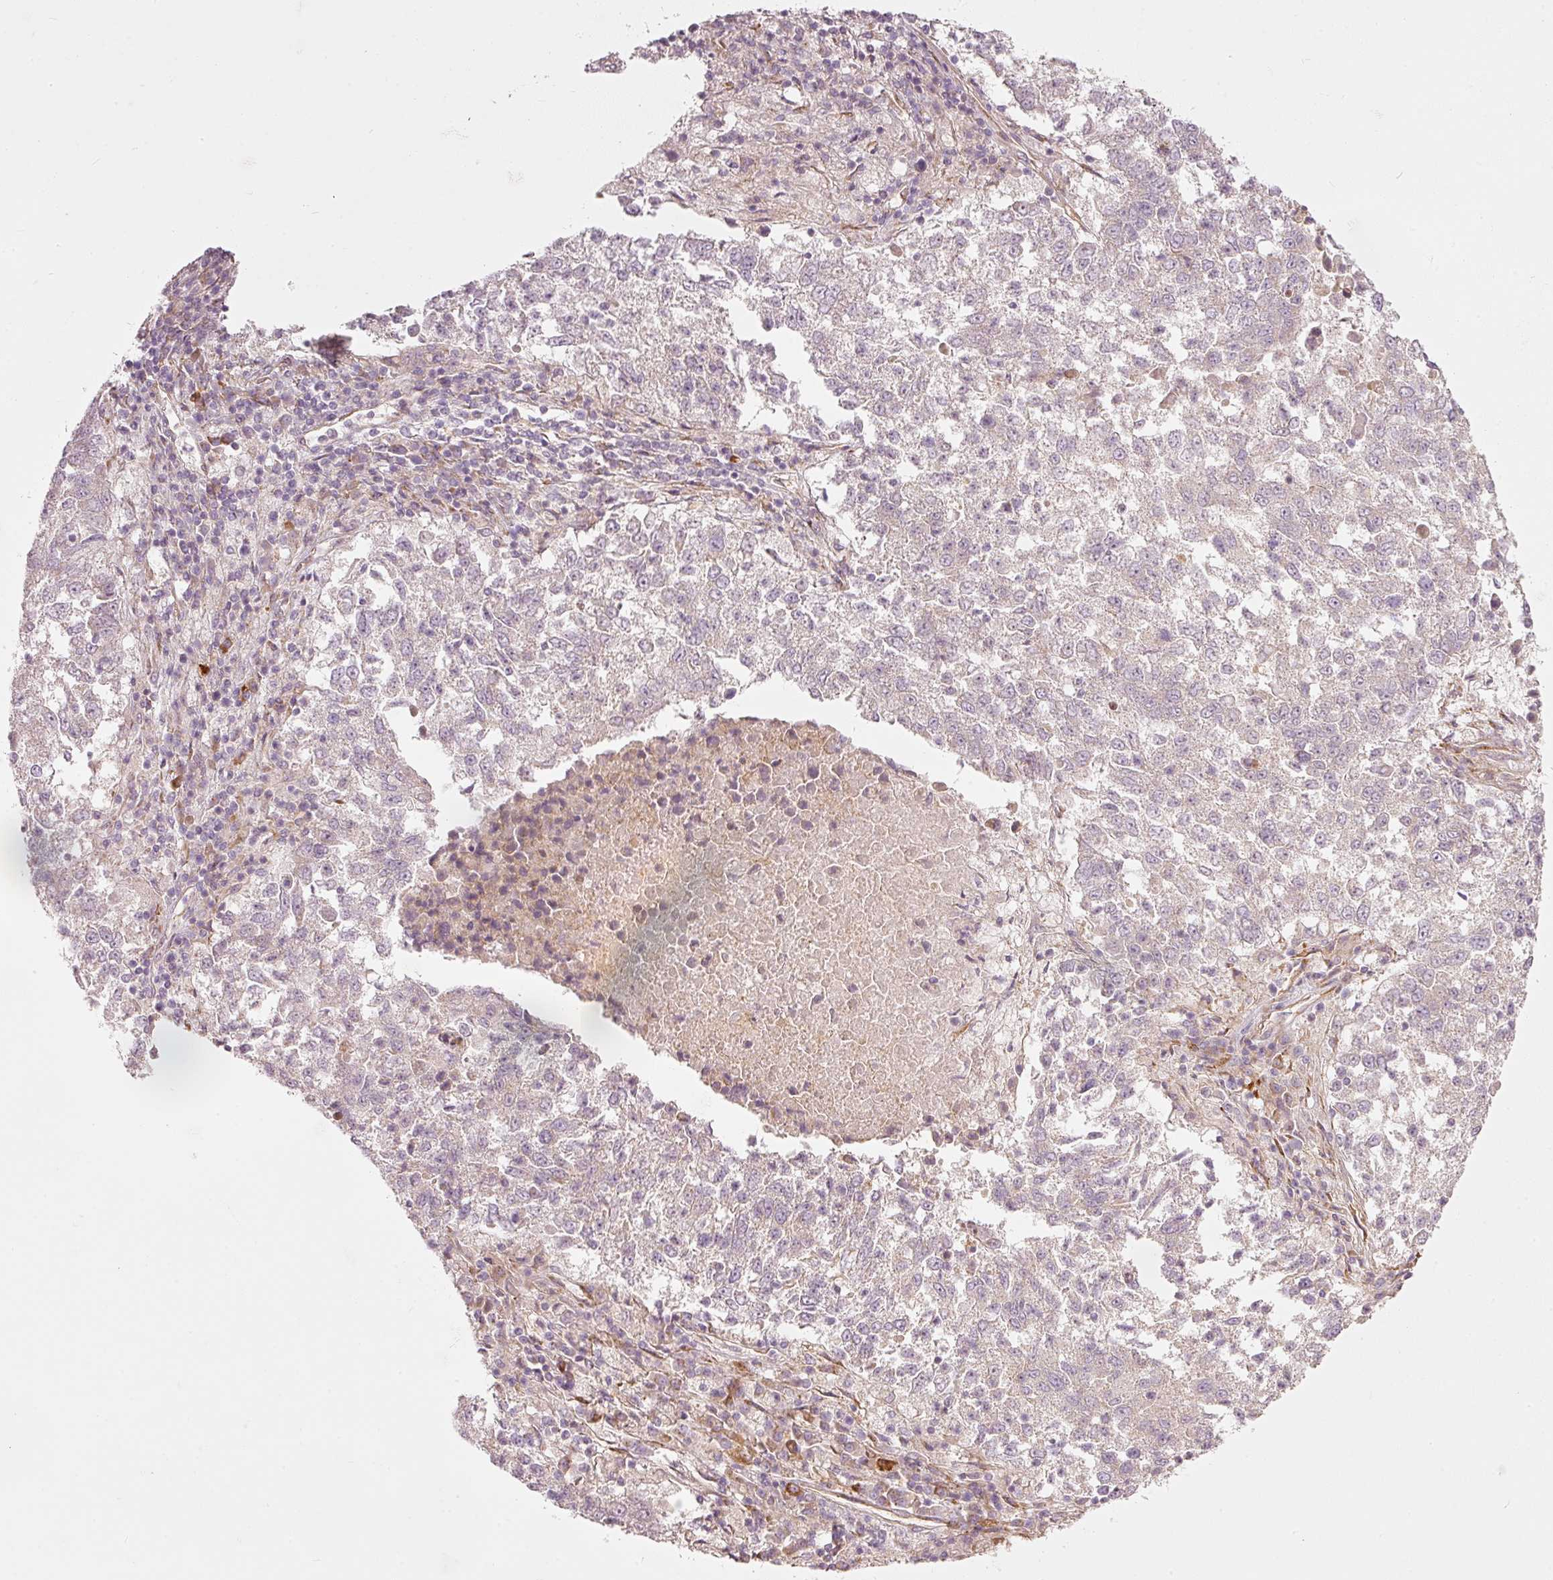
{"staining": {"intensity": "negative", "quantity": "none", "location": "none"}, "tissue": "lung cancer", "cell_type": "Tumor cells", "image_type": "cancer", "snomed": [{"axis": "morphology", "description": "Squamous cell carcinoma, NOS"}, {"axis": "topography", "description": "Lung"}], "caption": "Protein analysis of squamous cell carcinoma (lung) exhibits no significant expression in tumor cells.", "gene": "KCNQ1", "patient": {"sex": "male", "age": 73}}